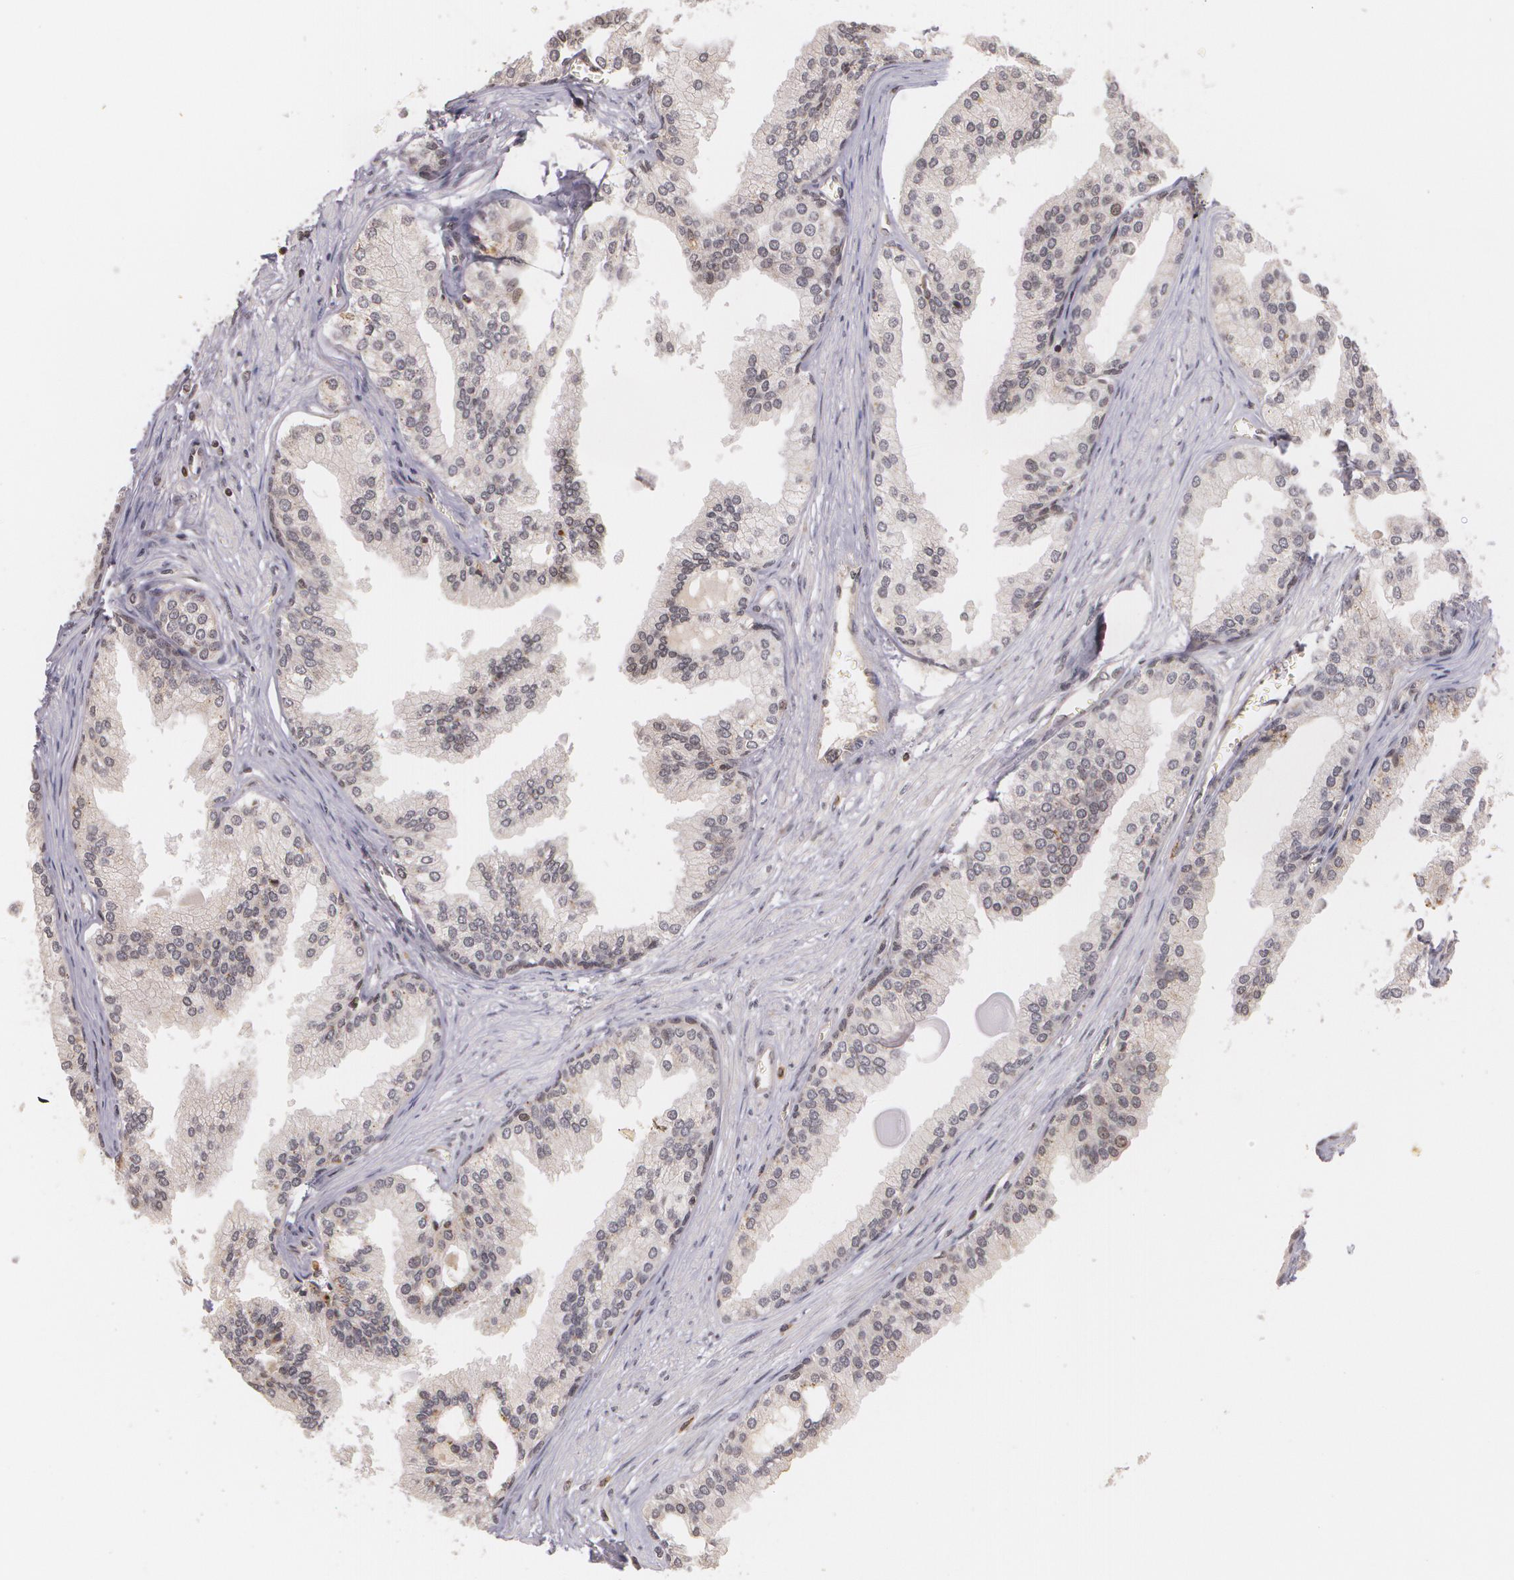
{"staining": {"intensity": "weak", "quantity": ">75%", "location": "cytoplasmic/membranous"}, "tissue": "prostate", "cell_type": "Glandular cells", "image_type": "normal", "snomed": [{"axis": "morphology", "description": "Normal tissue, NOS"}, {"axis": "topography", "description": "Prostate"}], "caption": "High-power microscopy captured an IHC histopathology image of unremarkable prostate, revealing weak cytoplasmic/membranous positivity in about >75% of glandular cells.", "gene": "VAV3", "patient": {"sex": "male", "age": 68}}